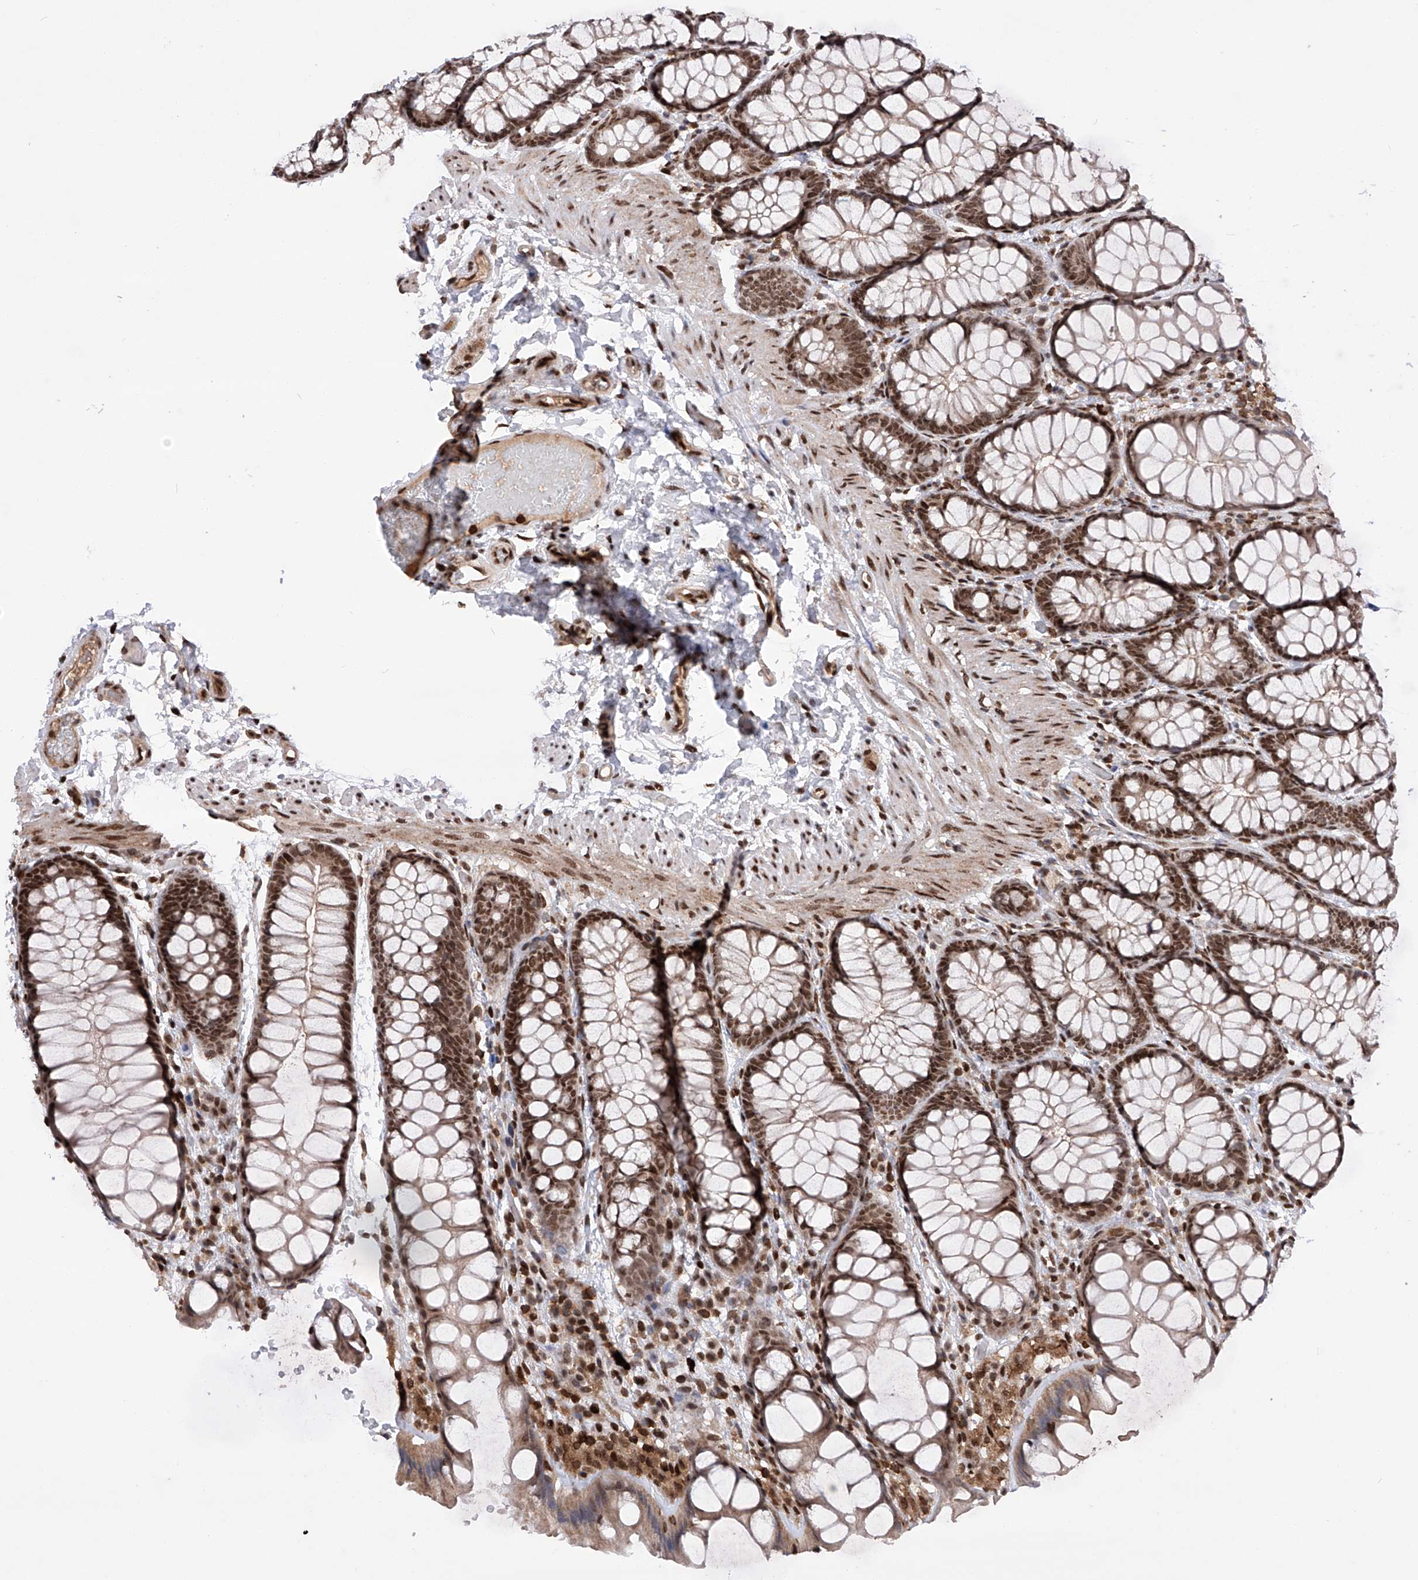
{"staining": {"intensity": "strong", "quantity": ">75%", "location": "nuclear"}, "tissue": "colon", "cell_type": "Endothelial cells", "image_type": "normal", "snomed": [{"axis": "morphology", "description": "Normal tissue, NOS"}, {"axis": "topography", "description": "Colon"}], "caption": "Endothelial cells show high levels of strong nuclear expression in approximately >75% of cells in unremarkable colon. (DAB (3,3'-diaminobenzidine) IHC, brown staining for protein, blue staining for nuclei).", "gene": "ZNF280D", "patient": {"sex": "male", "age": 47}}